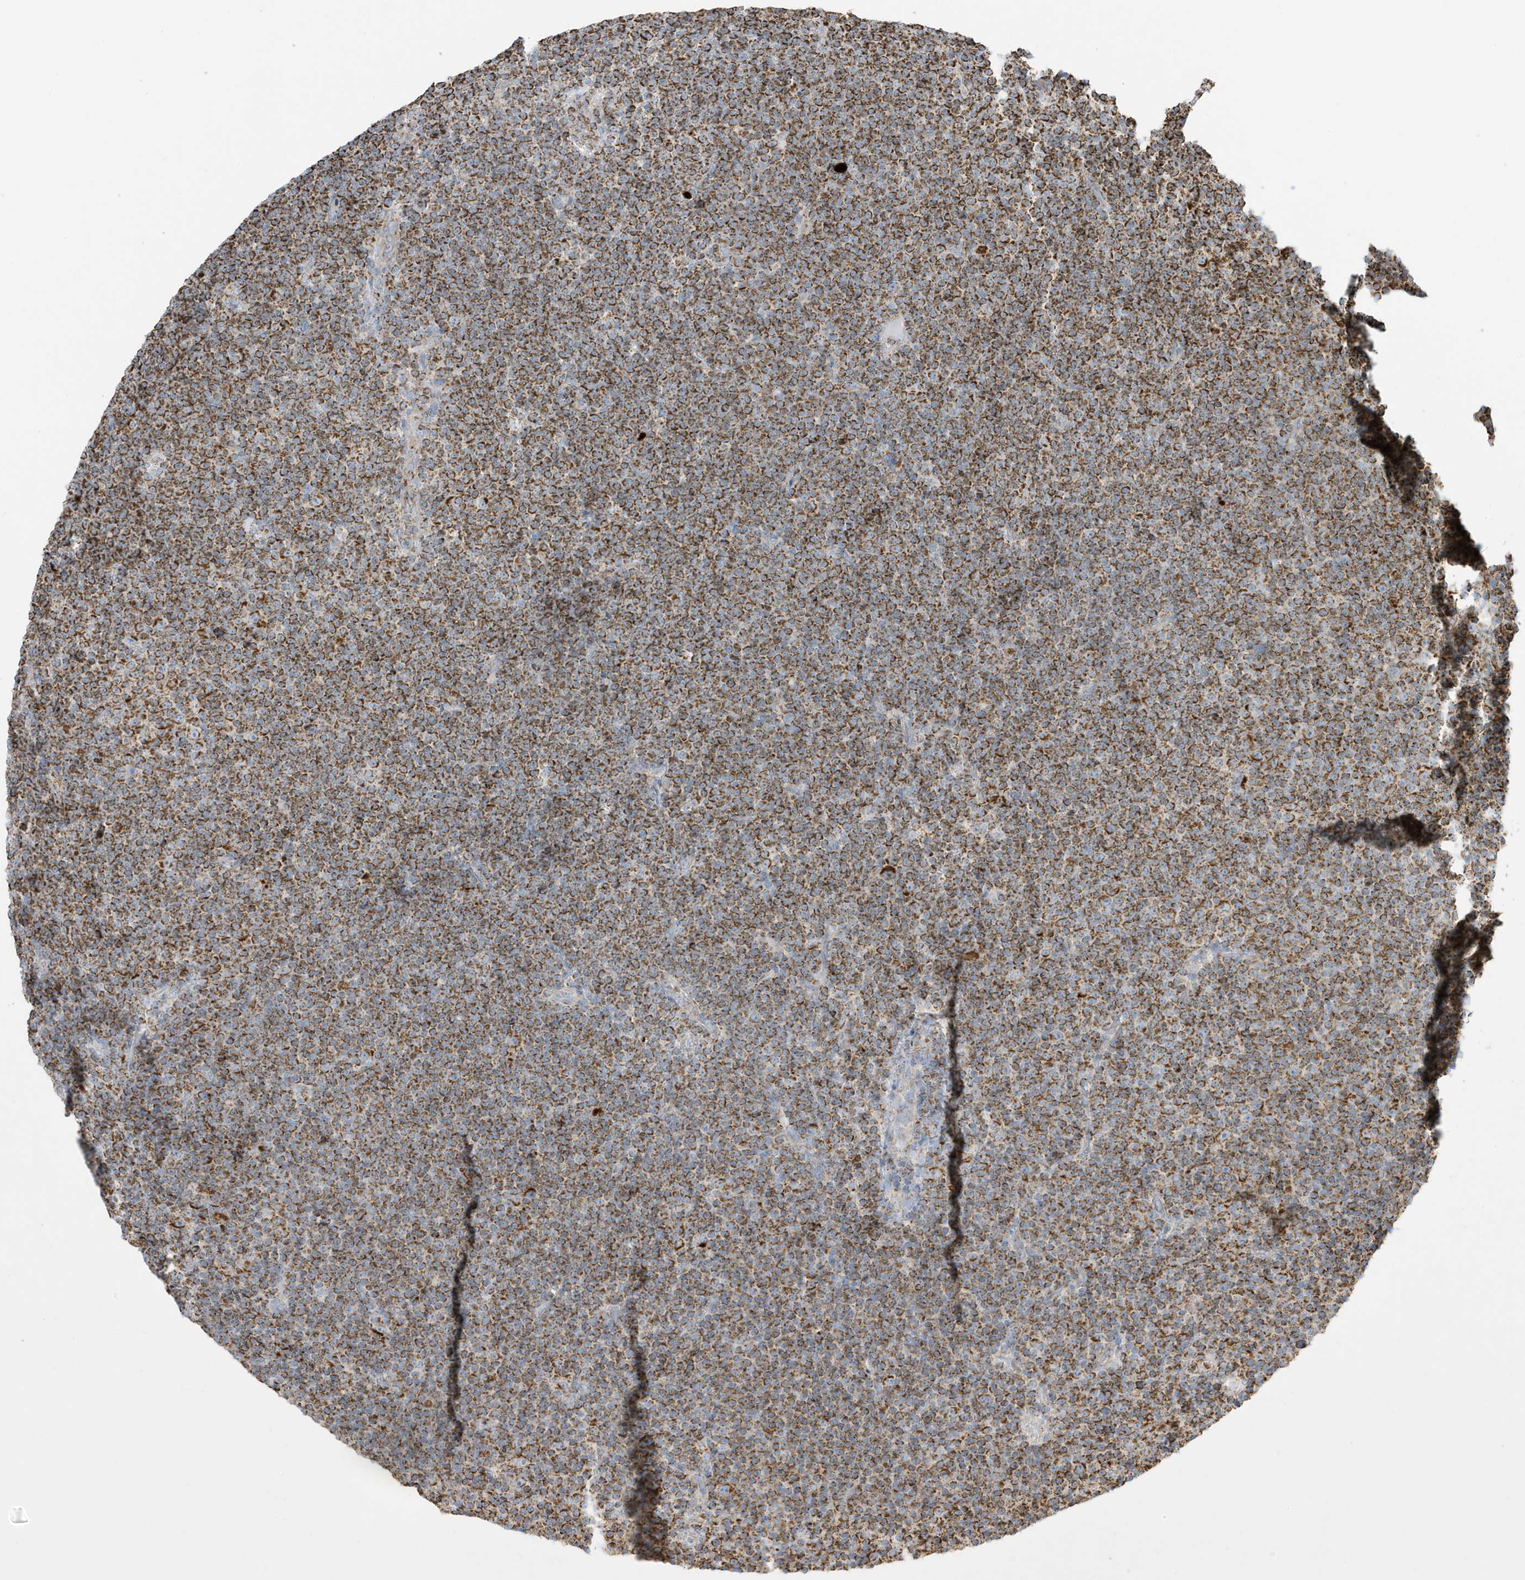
{"staining": {"intensity": "strong", "quantity": ">75%", "location": "cytoplasmic/membranous"}, "tissue": "lymphoma", "cell_type": "Tumor cells", "image_type": "cancer", "snomed": [{"axis": "morphology", "description": "Malignant lymphoma, non-Hodgkin's type, Low grade"}, {"axis": "topography", "description": "Lymph node"}], "caption": "The immunohistochemical stain shows strong cytoplasmic/membranous expression in tumor cells of lymphoma tissue. (DAB = brown stain, brightfield microscopy at high magnification).", "gene": "ATP5ME", "patient": {"sex": "female", "age": 67}}